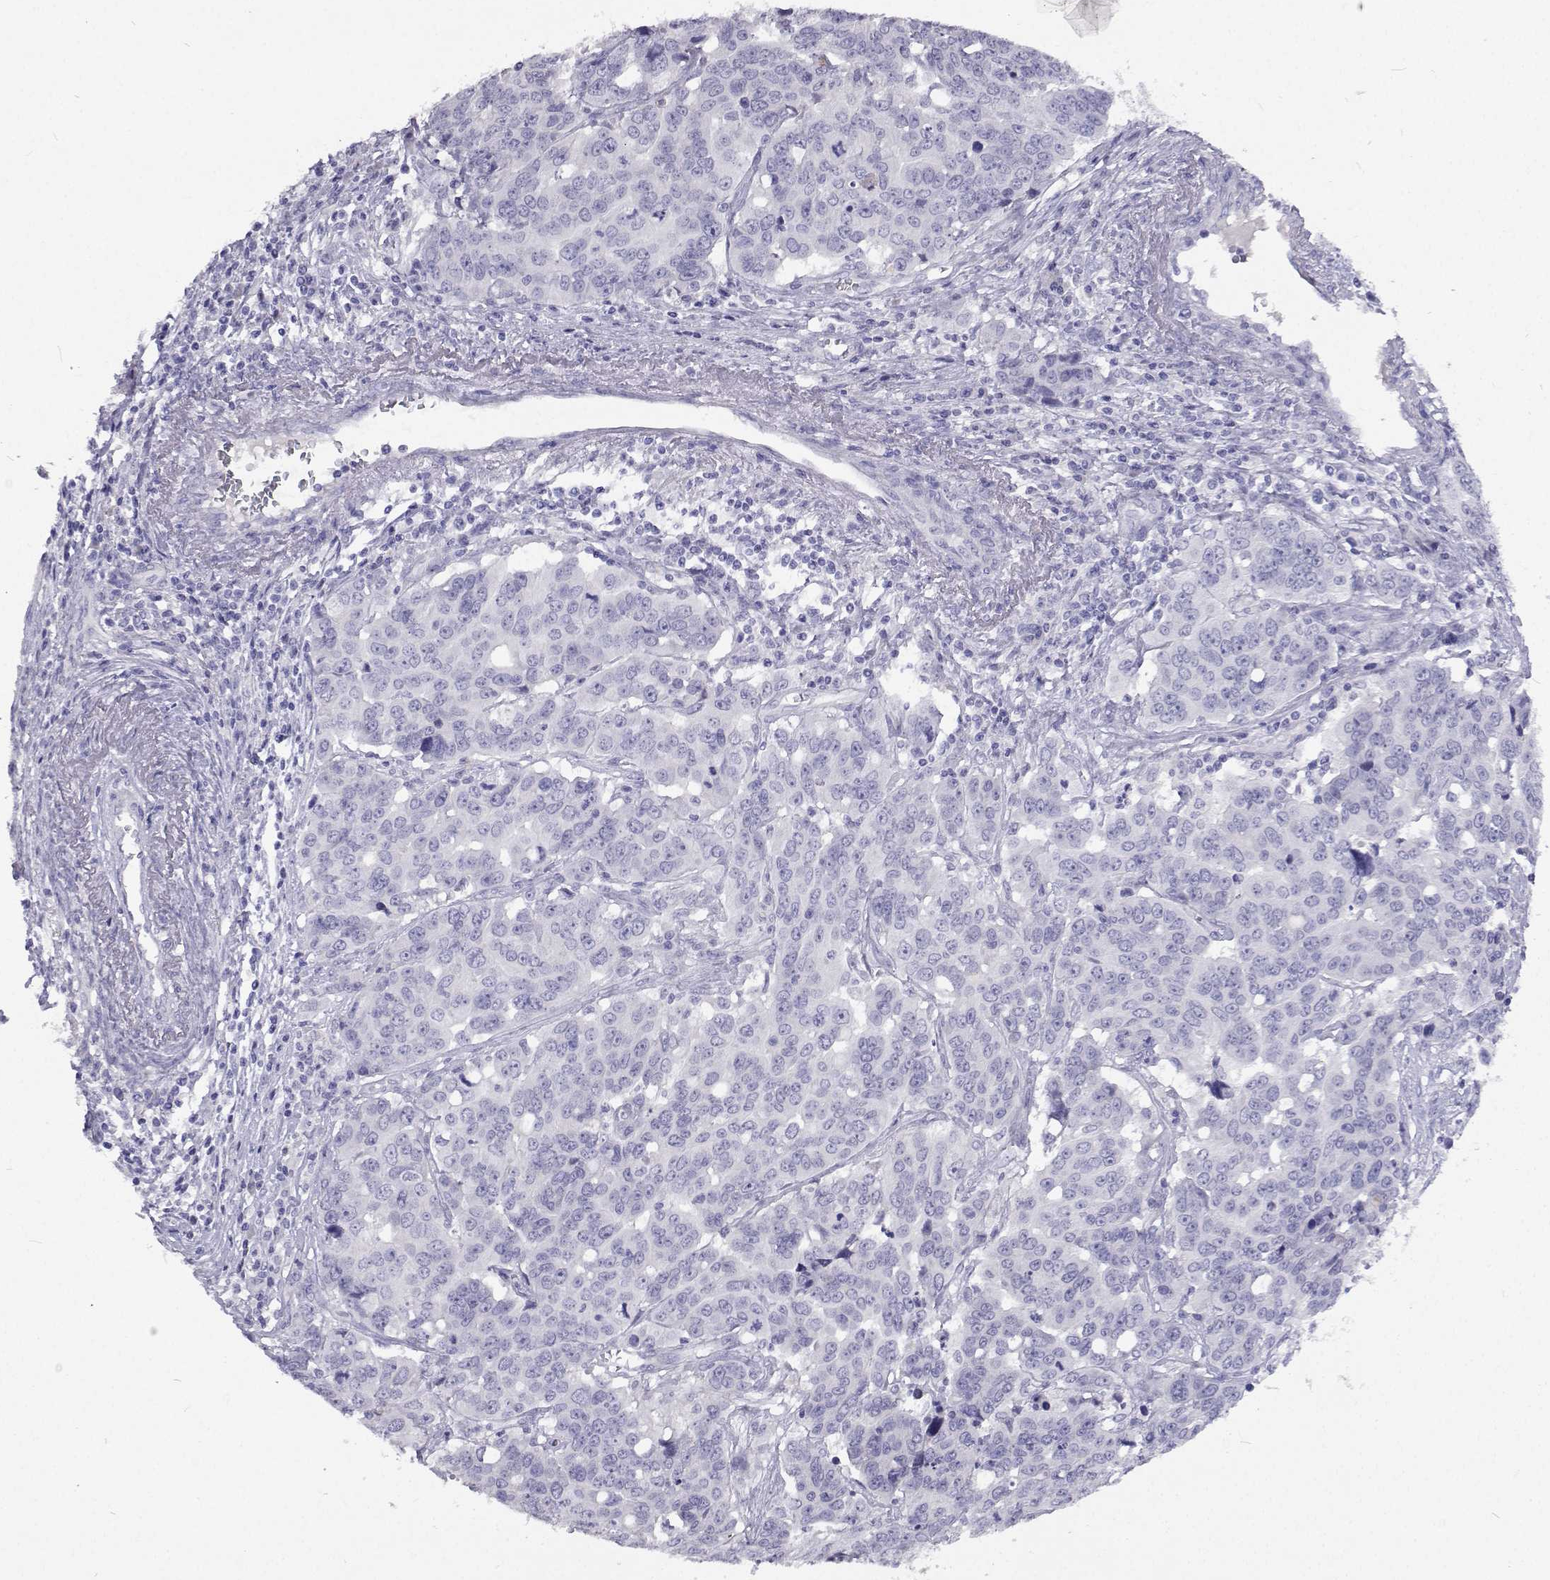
{"staining": {"intensity": "negative", "quantity": "none", "location": "none"}, "tissue": "ovarian cancer", "cell_type": "Tumor cells", "image_type": "cancer", "snomed": [{"axis": "morphology", "description": "Carcinoma, endometroid"}, {"axis": "topography", "description": "Ovary"}], "caption": "Ovarian cancer (endometroid carcinoma) was stained to show a protein in brown. There is no significant positivity in tumor cells.", "gene": "CFAP44", "patient": {"sex": "female", "age": 78}}